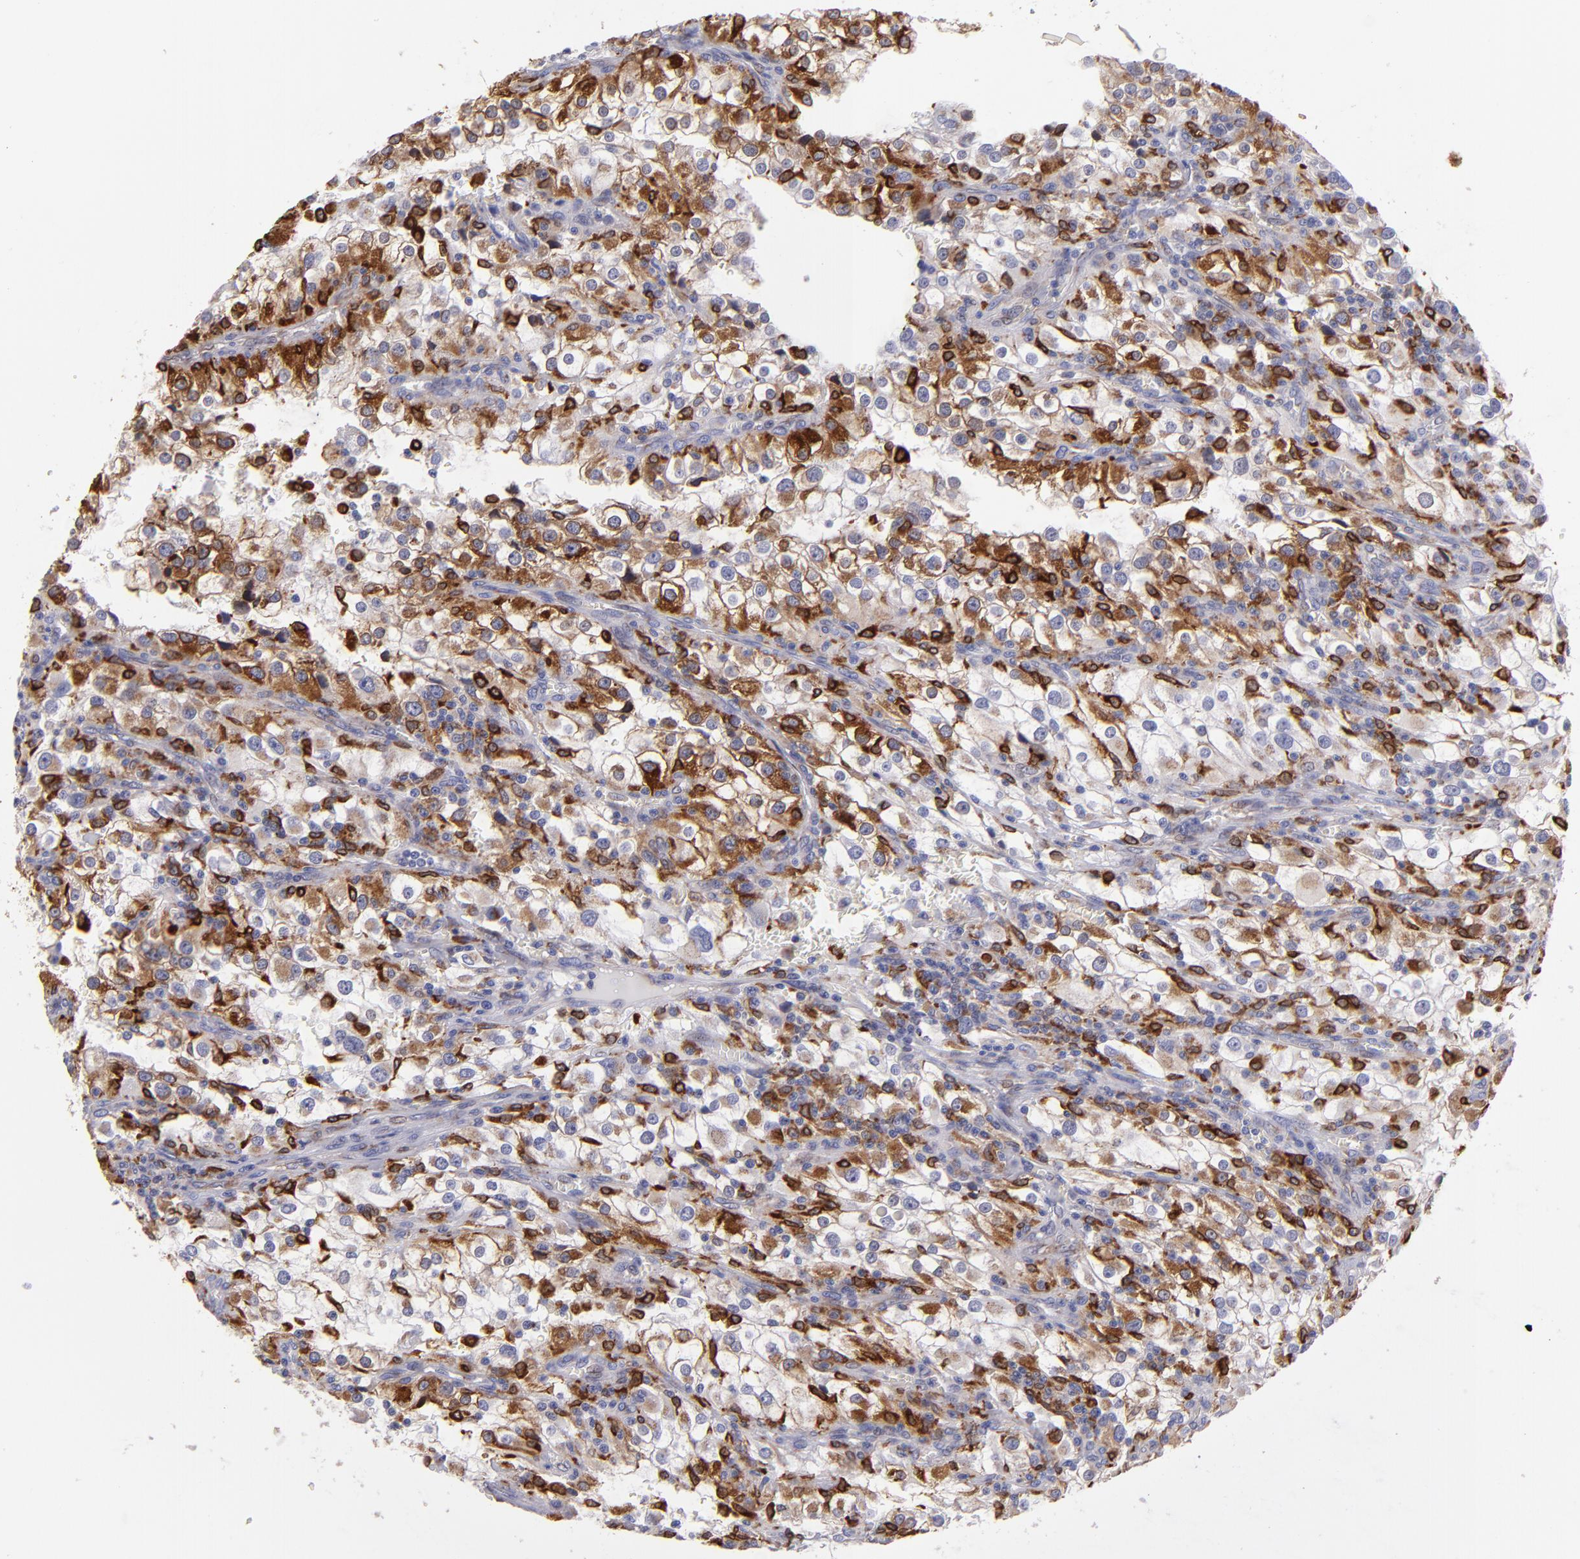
{"staining": {"intensity": "strong", "quantity": "25%-75%", "location": "cytoplasmic/membranous"}, "tissue": "renal cancer", "cell_type": "Tumor cells", "image_type": "cancer", "snomed": [{"axis": "morphology", "description": "Adenocarcinoma, NOS"}, {"axis": "topography", "description": "Kidney"}], "caption": "Immunohistochemical staining of renal cancer (adenocarcinoma) shows high levels of strong cytoplasmic/membranous protein staining in approximately 25%-75% of tumor cells.", "gene": "PTGS1", "patient": {"sex": "female", "age": 52}}